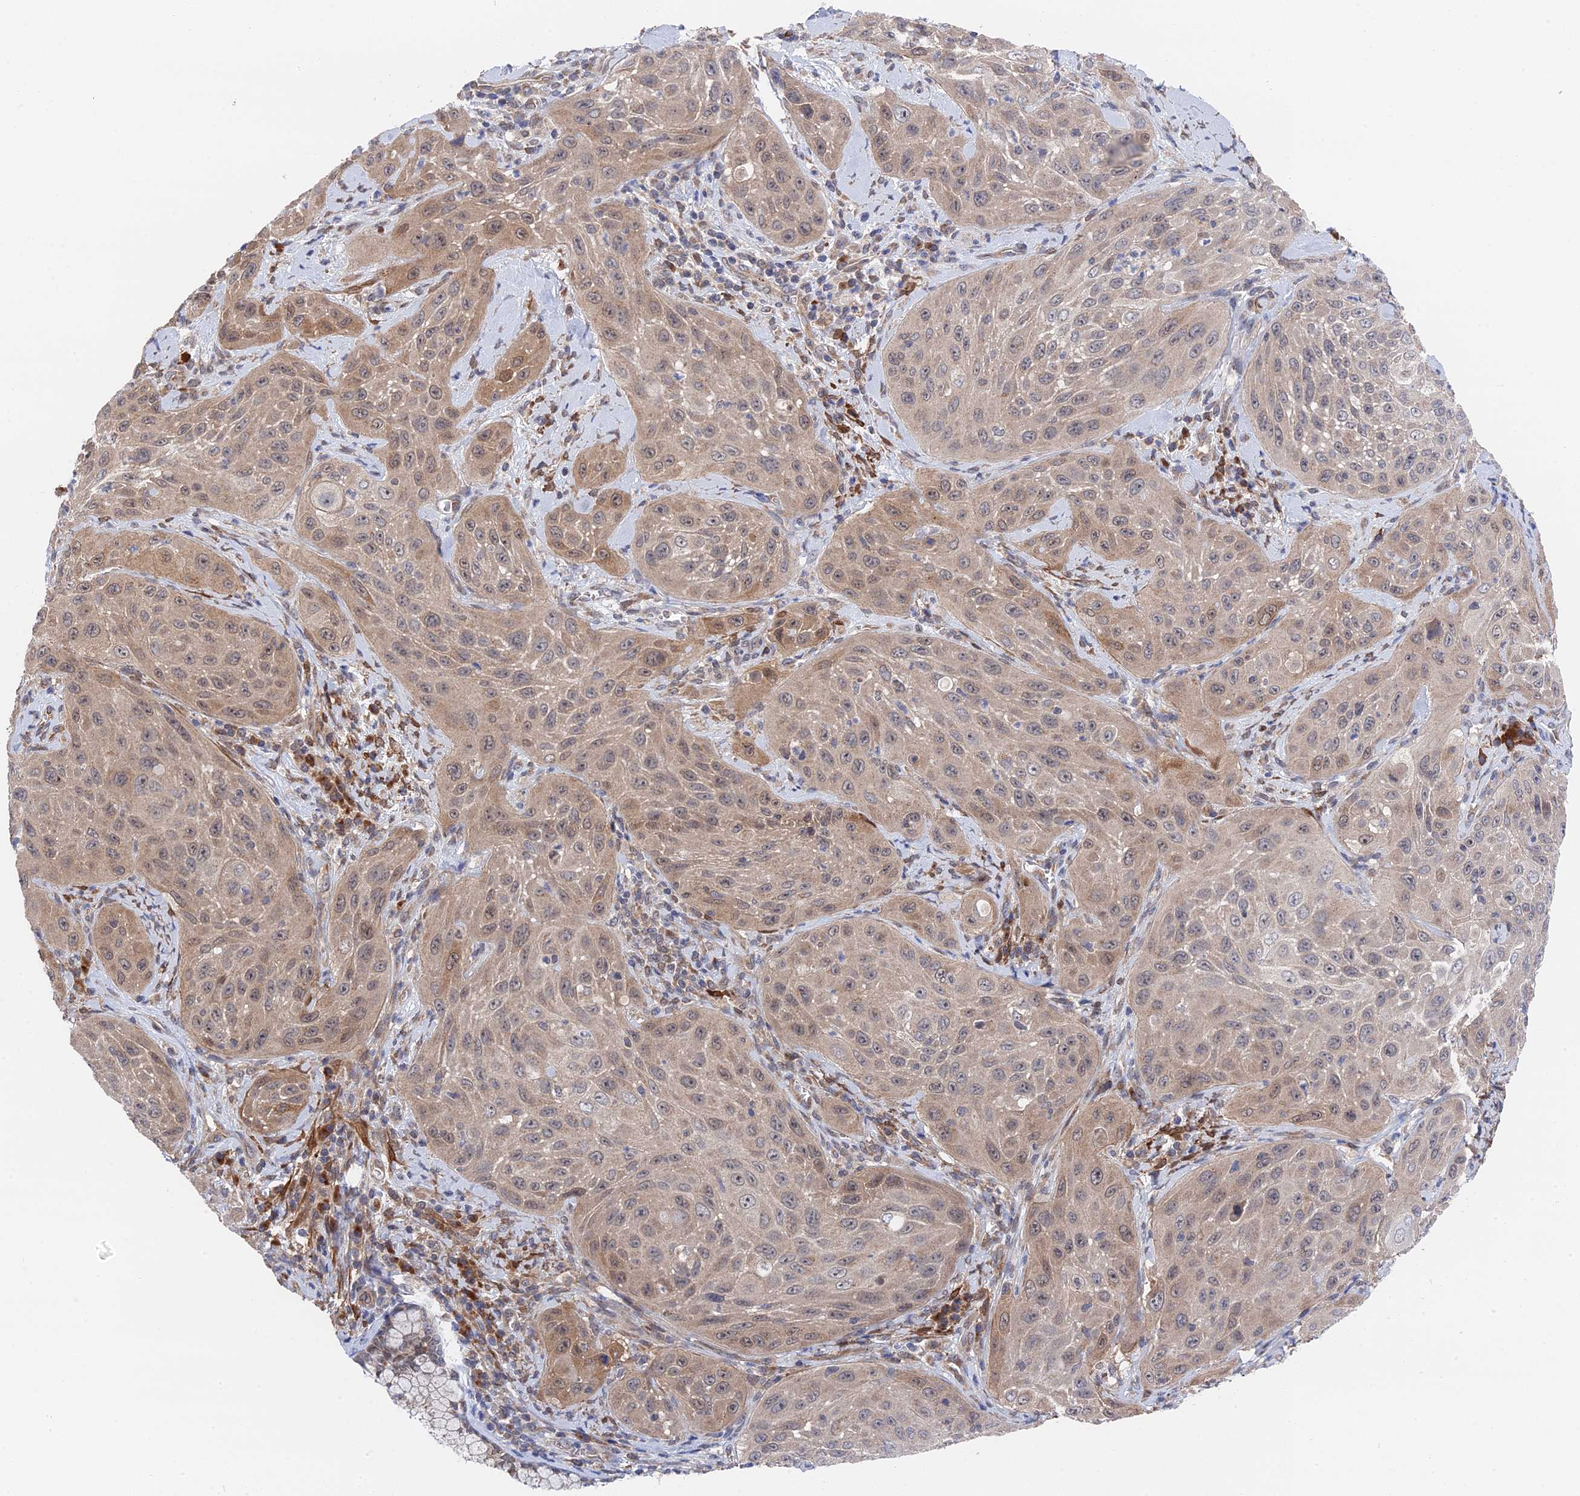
{"staining": {"intensity": "moderate", "quantity": ">75%", "location": "cytoplasmic/membranous"}, "tissue": "cervical cancer", "cell_type": "Tumor cells", "image_type": "cancer", "snomed": [{"axis": "morphology", "description": "Squamous cell carcinoma, NOS"}, {"axis": "topography", "description": "Cervix"}], "caption": "Immunohistochemical staining of human cervical cancer (squamous cell carcinoma) reveals medium levels of moderate cytoplasmic/membranous protein positivity in approximately >75% of tumor cells.", "gene": "ZNF320", "patient": {"sex": "female", "age": 42}}